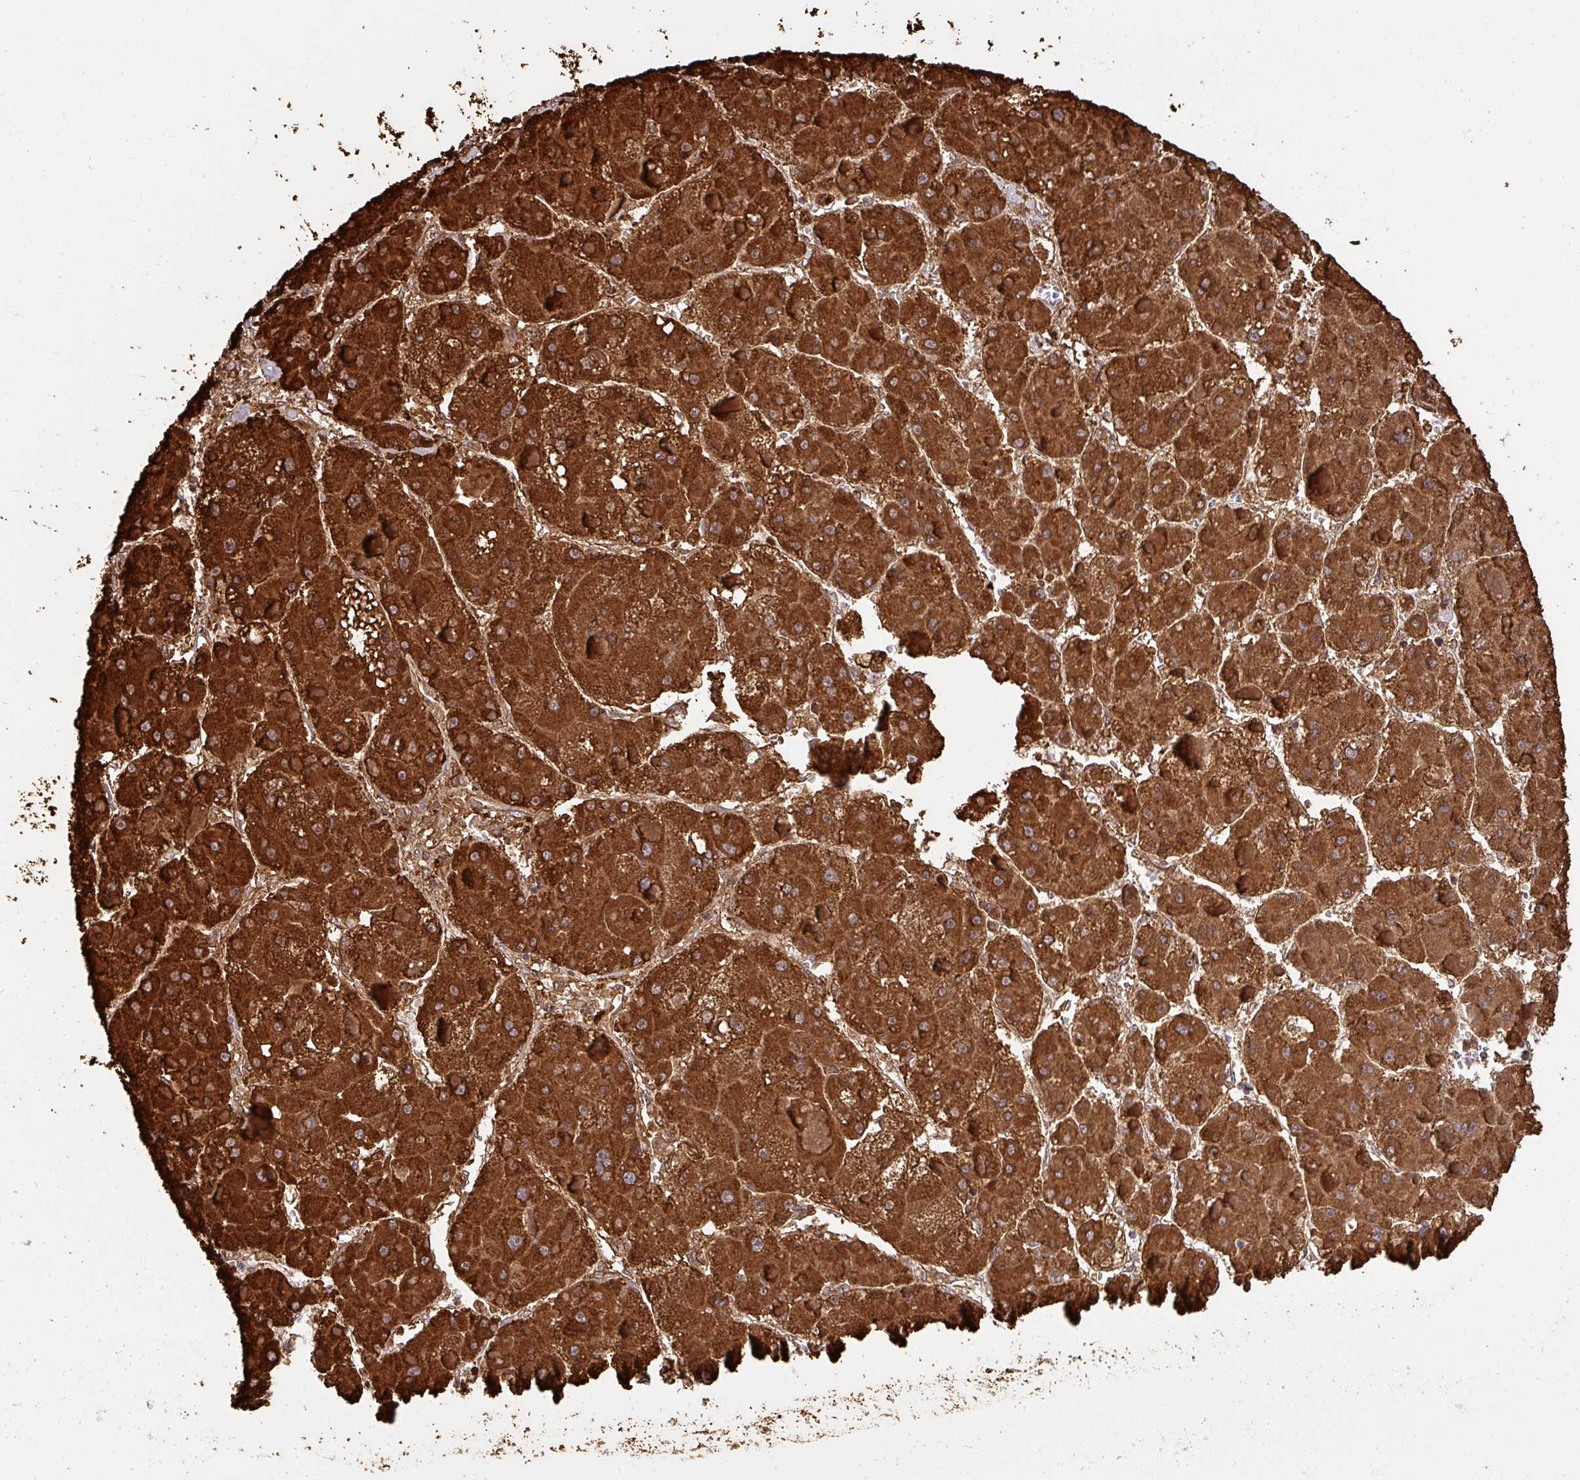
{"staining": {"intensity": "strong", "quantity": ">75%", "location": "cytoplasmic/membranous"}, "tissue": "liver cancer", "cell_type": "Tumor cells", "image_type": "cancer", "snomed": [{"axis": "morphology", "description": "Carcinoma, Hepatocellular, NOS"}, {"axis": "topography", "description": "Liver"}], "caption": "Protein analysis of liver cancer (hepatocellular carcinoma) tissue demonstrates strong cytoplasmic/membranous positivity in approximately >75% of tumor cells. Nuclei are stained in blue.", "gene": "CCDC121", "patient": {"sex": "female", "age": 73}}